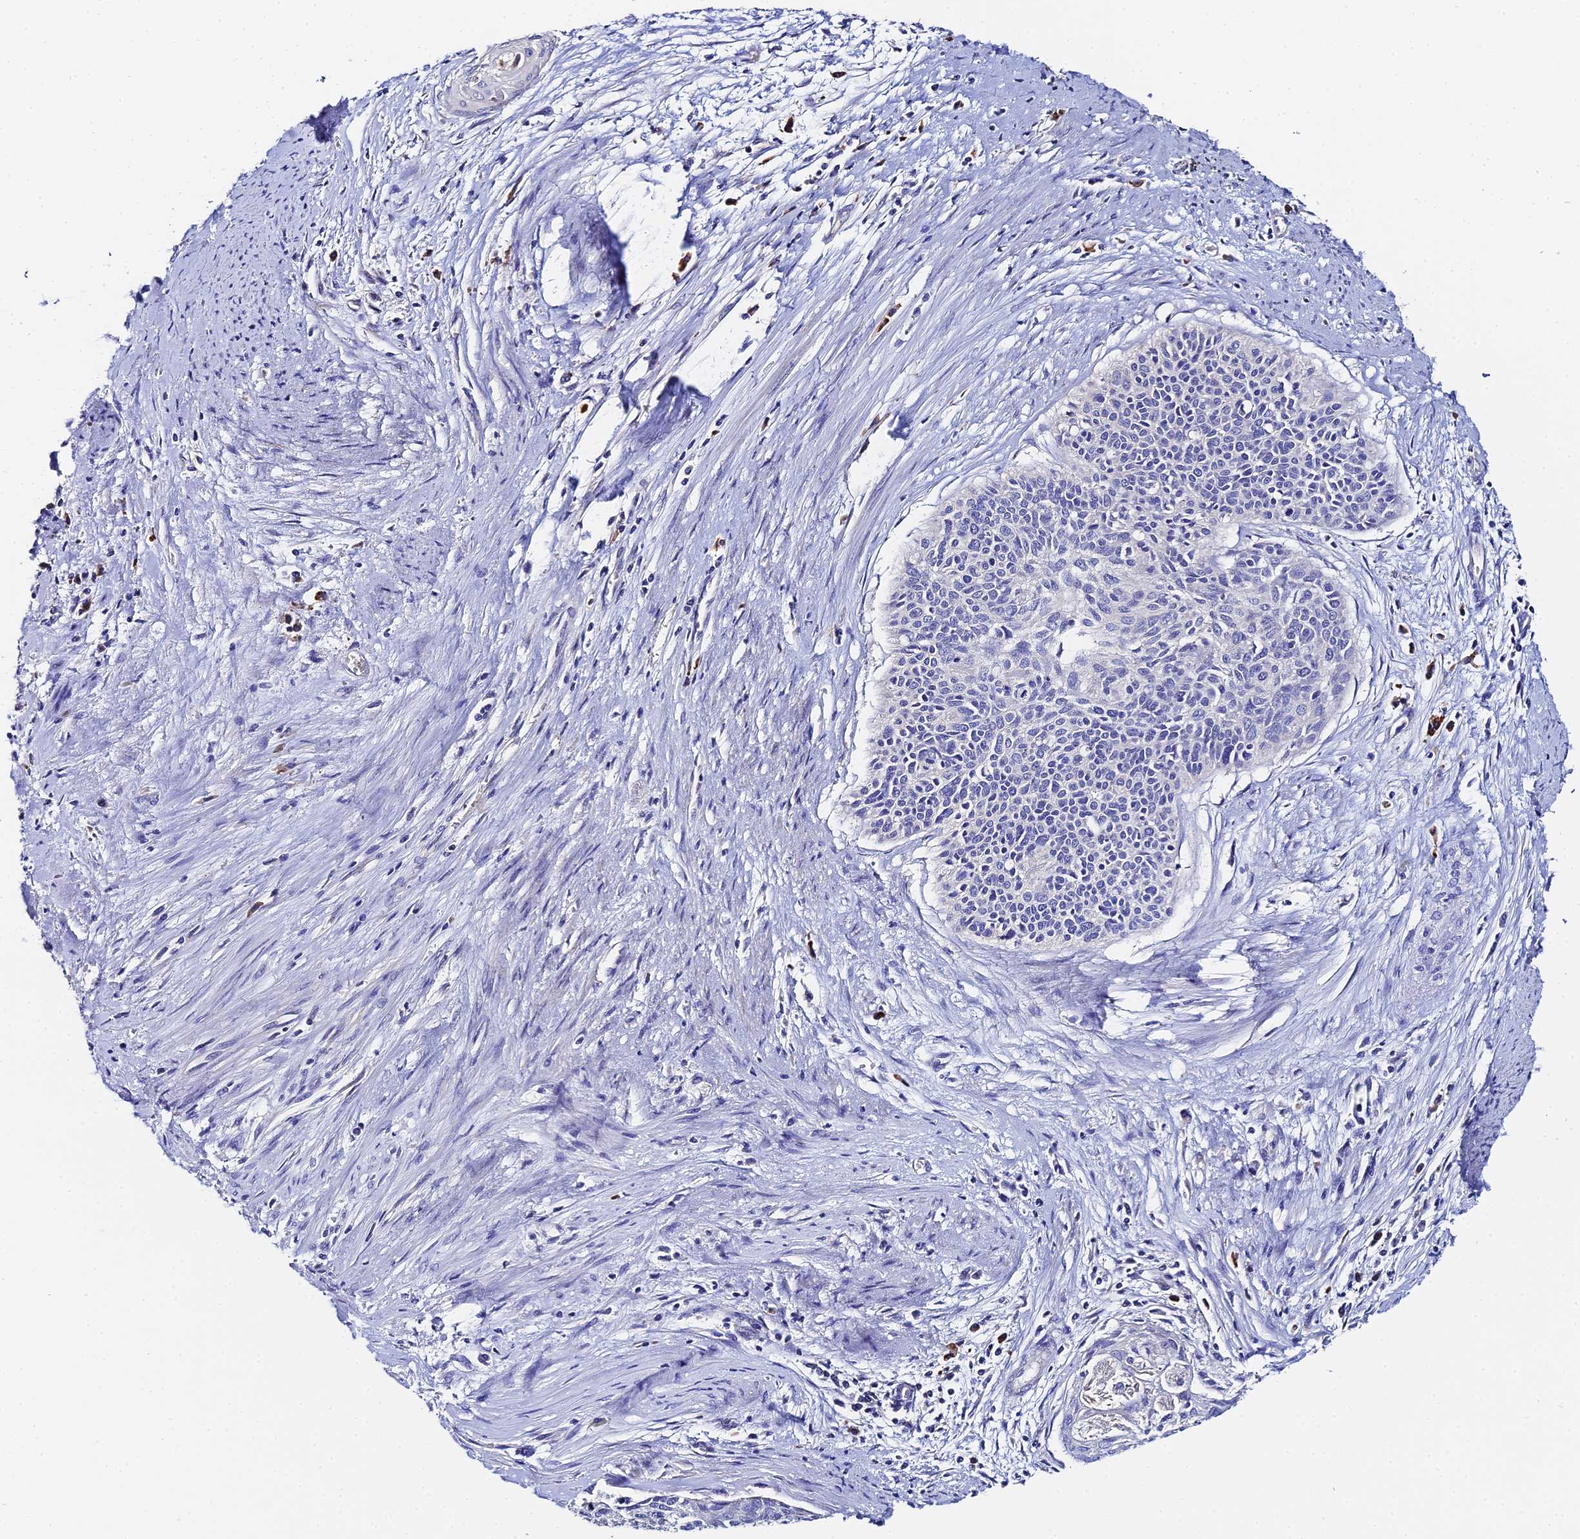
{"staining": {"intensity": "negative", "quantity": "none", "location": "none"}, "tissue": "cervical cancer", "cell_type": "Tumor cells", "image_type": "cancer", "snomed": [{"axis": "morphology", "description": "Squamous cell carcinoma, NOS"}, {"axis": "topography", "description": "Cervix"}], "caption": "IHC photomicrograph of human cervical cancer stained for a protein (brown), which shows no expression in tumor cells. (Immunohistochemistry, brightfield microscopy, high magnification).", "gene": "UBE2L3", "patient": {"sex": "female", "age": 55}}